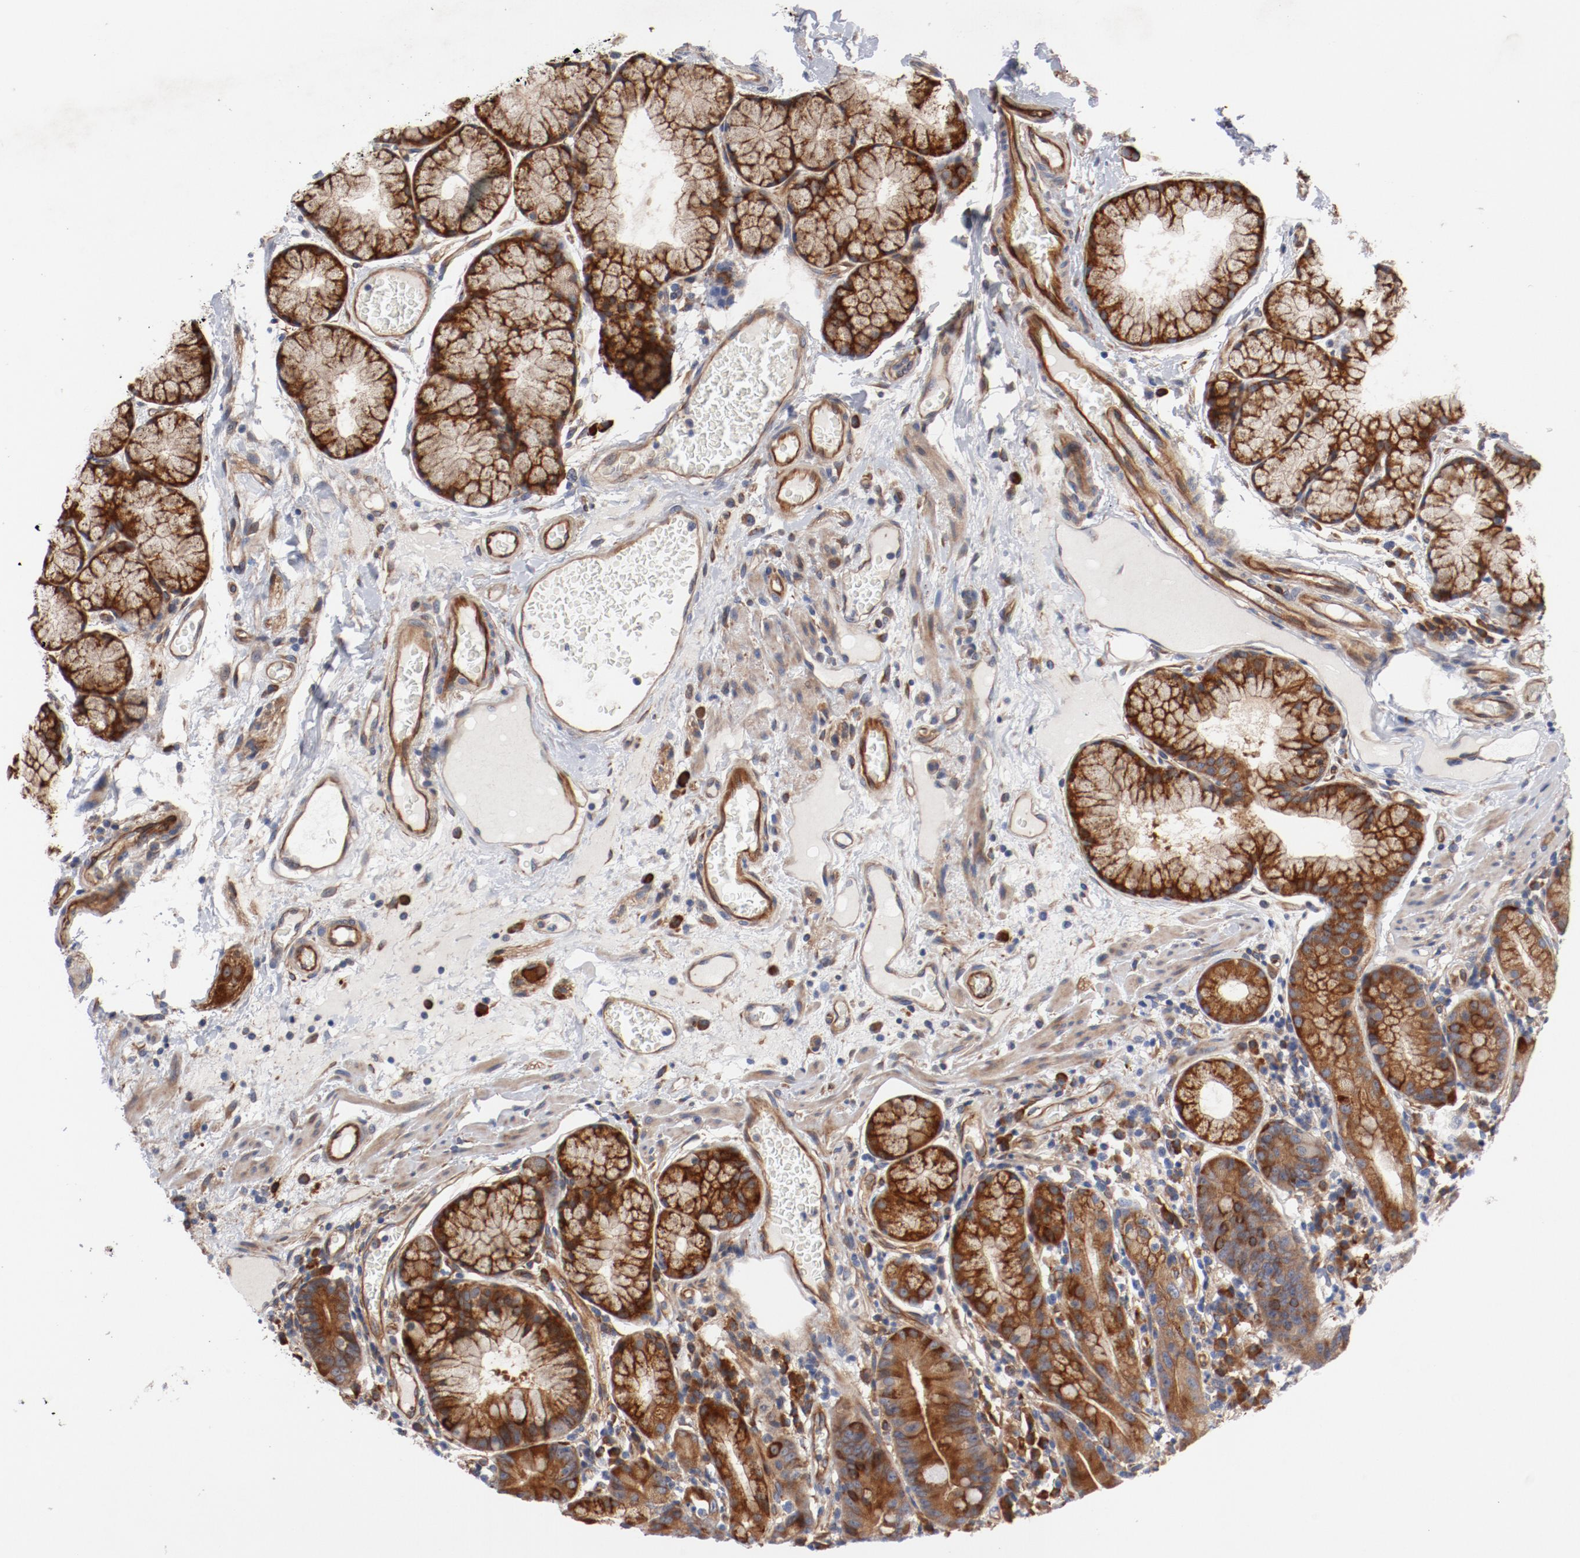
{"staining": {"intensity": "moderate", "quantity": ">75%", "location": "cytoplasmic/membranous"}, "tissue": "duodenum", "cell_type": "Glandular cells", "image_type": "normal", "snomed": [{"axis": "morphology", "description": "Normal tissue, NOS"}, {"axis": "topography", "description": "Duodenum"}], "caption": "Immunohistochemical staining of benign human duodenum shows medium levels of moderate cytoplasmic/membranous positivity in approximately >75% of glandular cells.", "gene": "PITPNM2", "patient": {"sex": "male", "age": 50}}